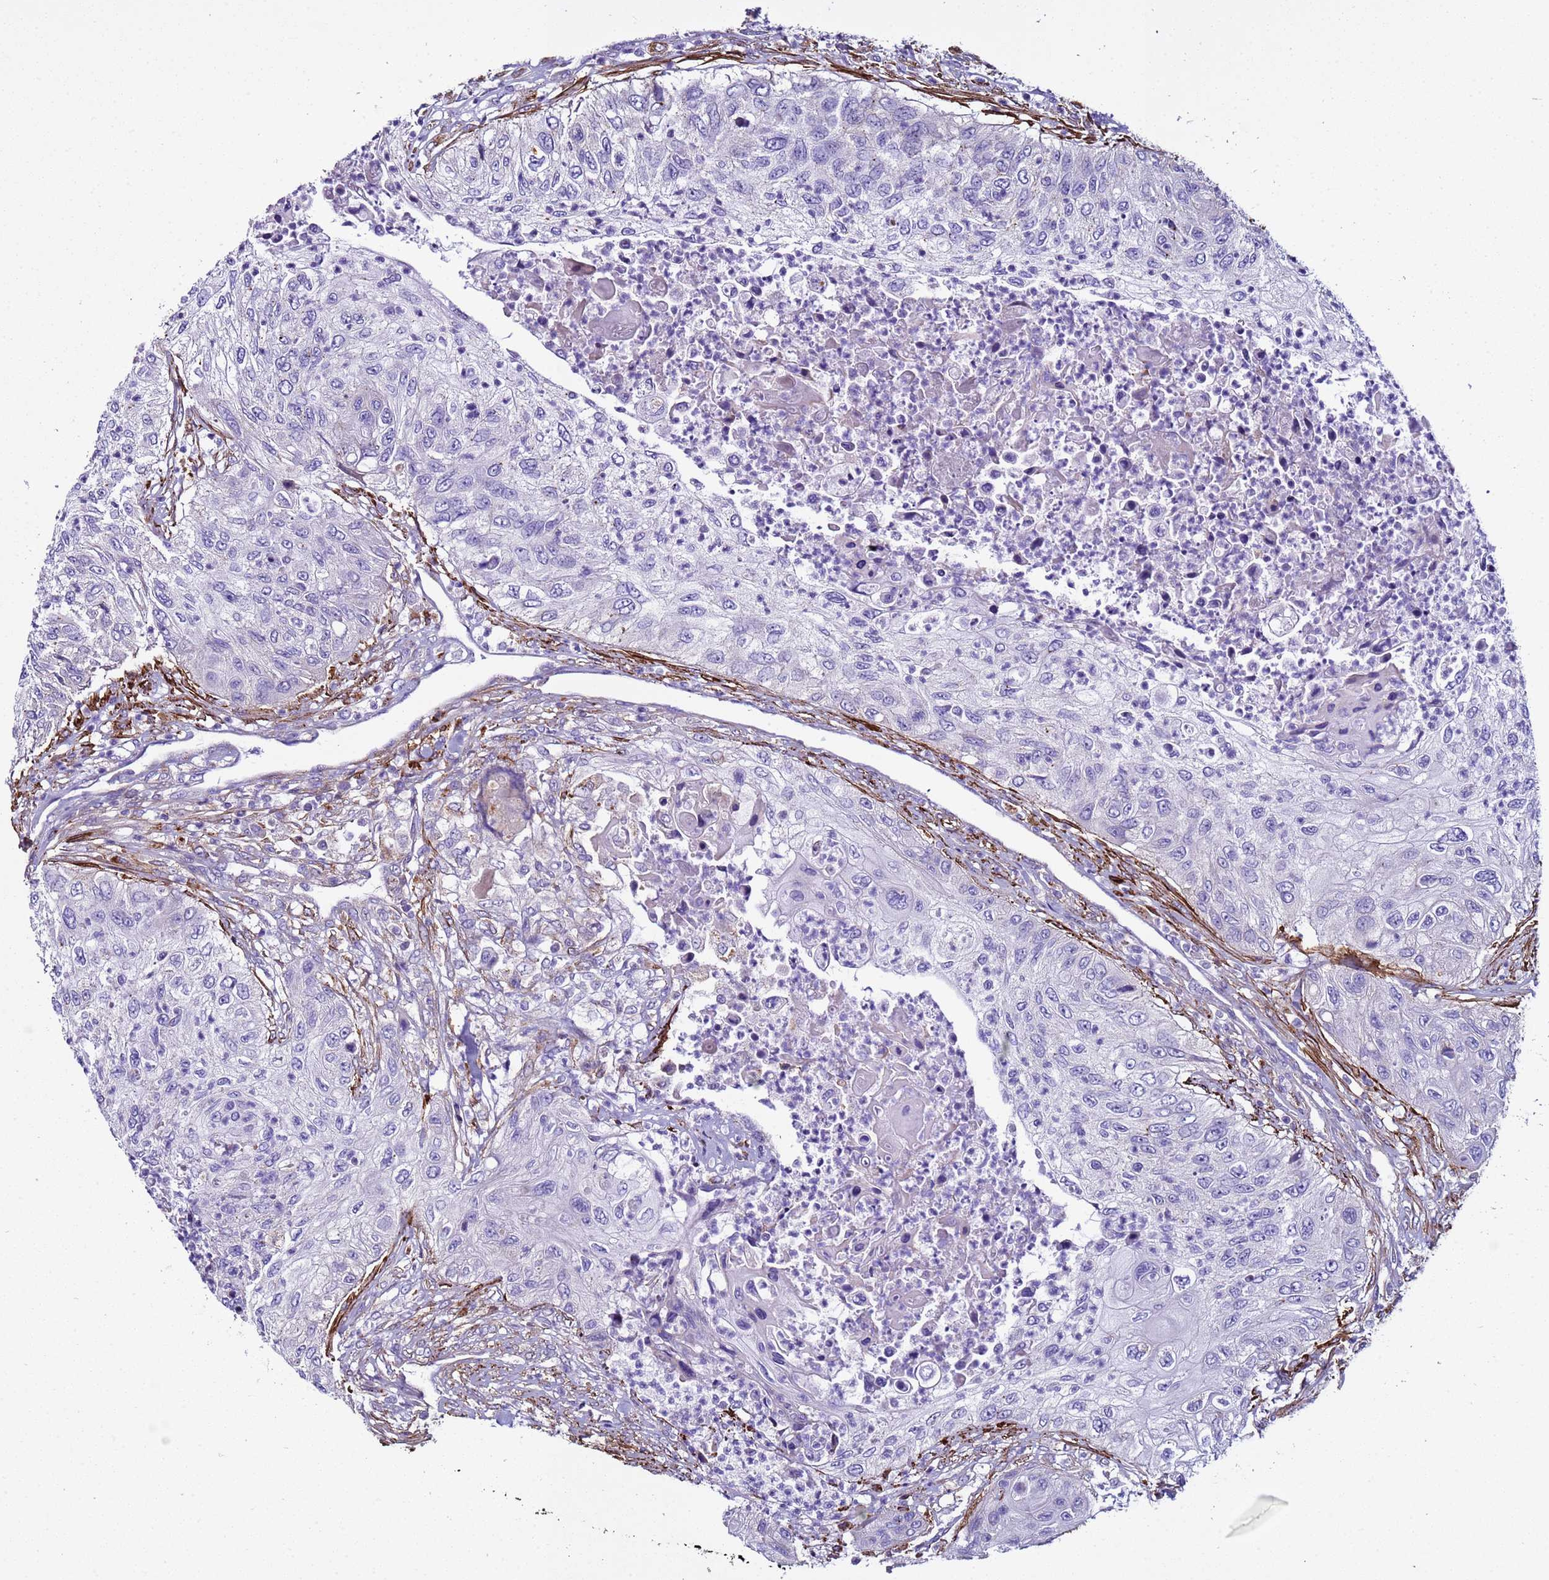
{"staining": {"intensity": "negative", "quantity": "none", "location": "none"}, "tissue": "urothelial cancer", "cell_type": "Tumor cells", "image_type": "cancer", "snomed": [{"axis": "morphology", "description": "Urothelial carcinoma, High grade"}, {"axis": "topography", "description": "Urinary bladder"}], "caption": "This is an immunohistochemistry photomicrograph of human high-grade urothelial carcinoma. There is no expression in tumor cells.", "gene": "RABL2B", "patient": {"sex": "female", "age": 60}}